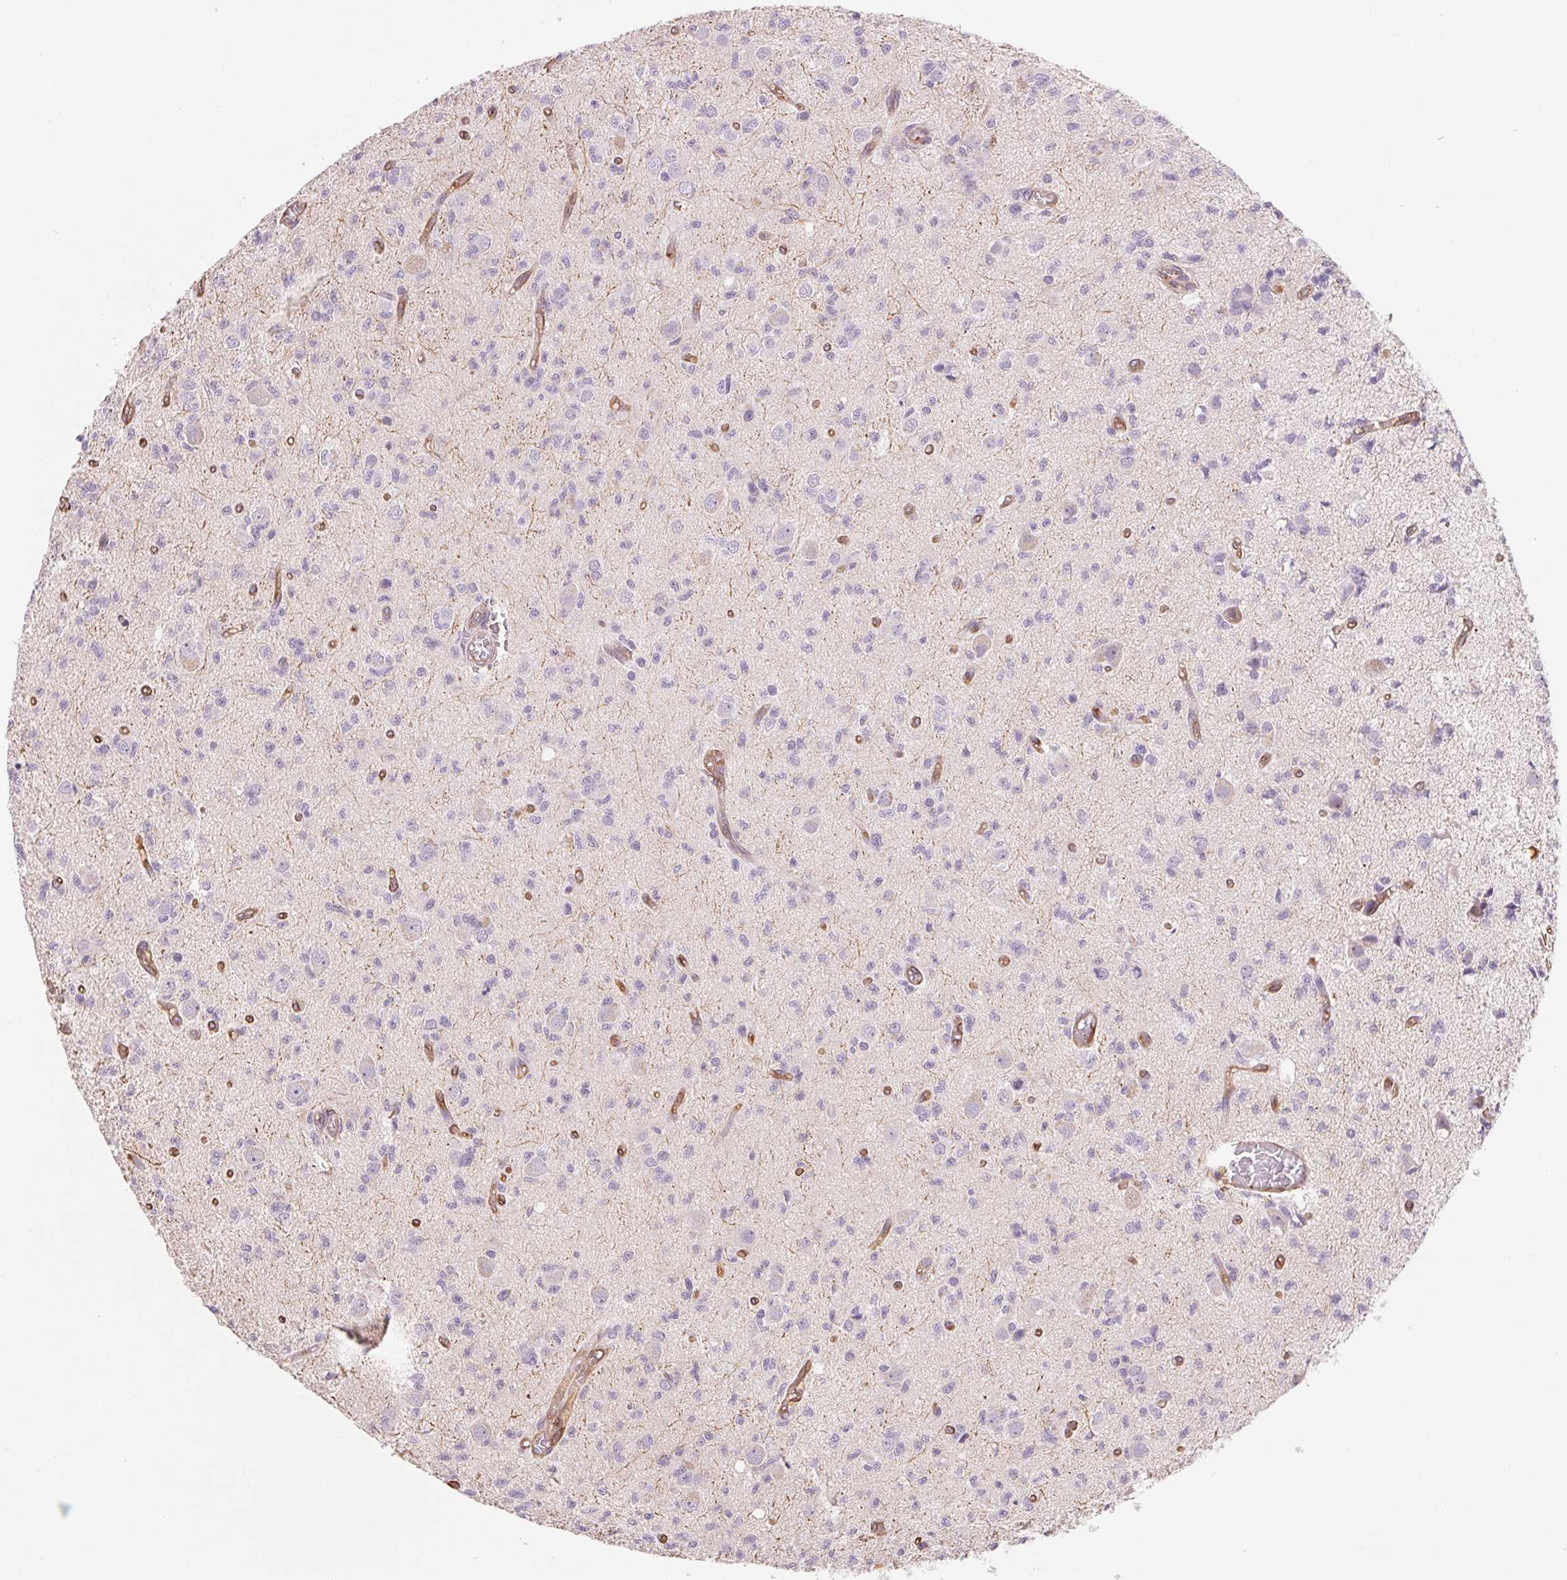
{"staining": {"intensity": "negative", "quantity": "none", "location": "none"}, "tissue": "glioma", "cell_type": "Tumor cells", "image_type": "cancer", "snomed": [{"axis": "morphology", "description": "Glioma, malignant, Low grade"}, {"axis": "topography", "description": "Brain"}], "caption": "High power microscopy image of an immunohistochemistry (IHC) image of low-grade glioma (malignant), revealing no significant expression in tumor cells.", "gene": "ANKRD13B", "patient": {"sex": "male", "age": 64}}